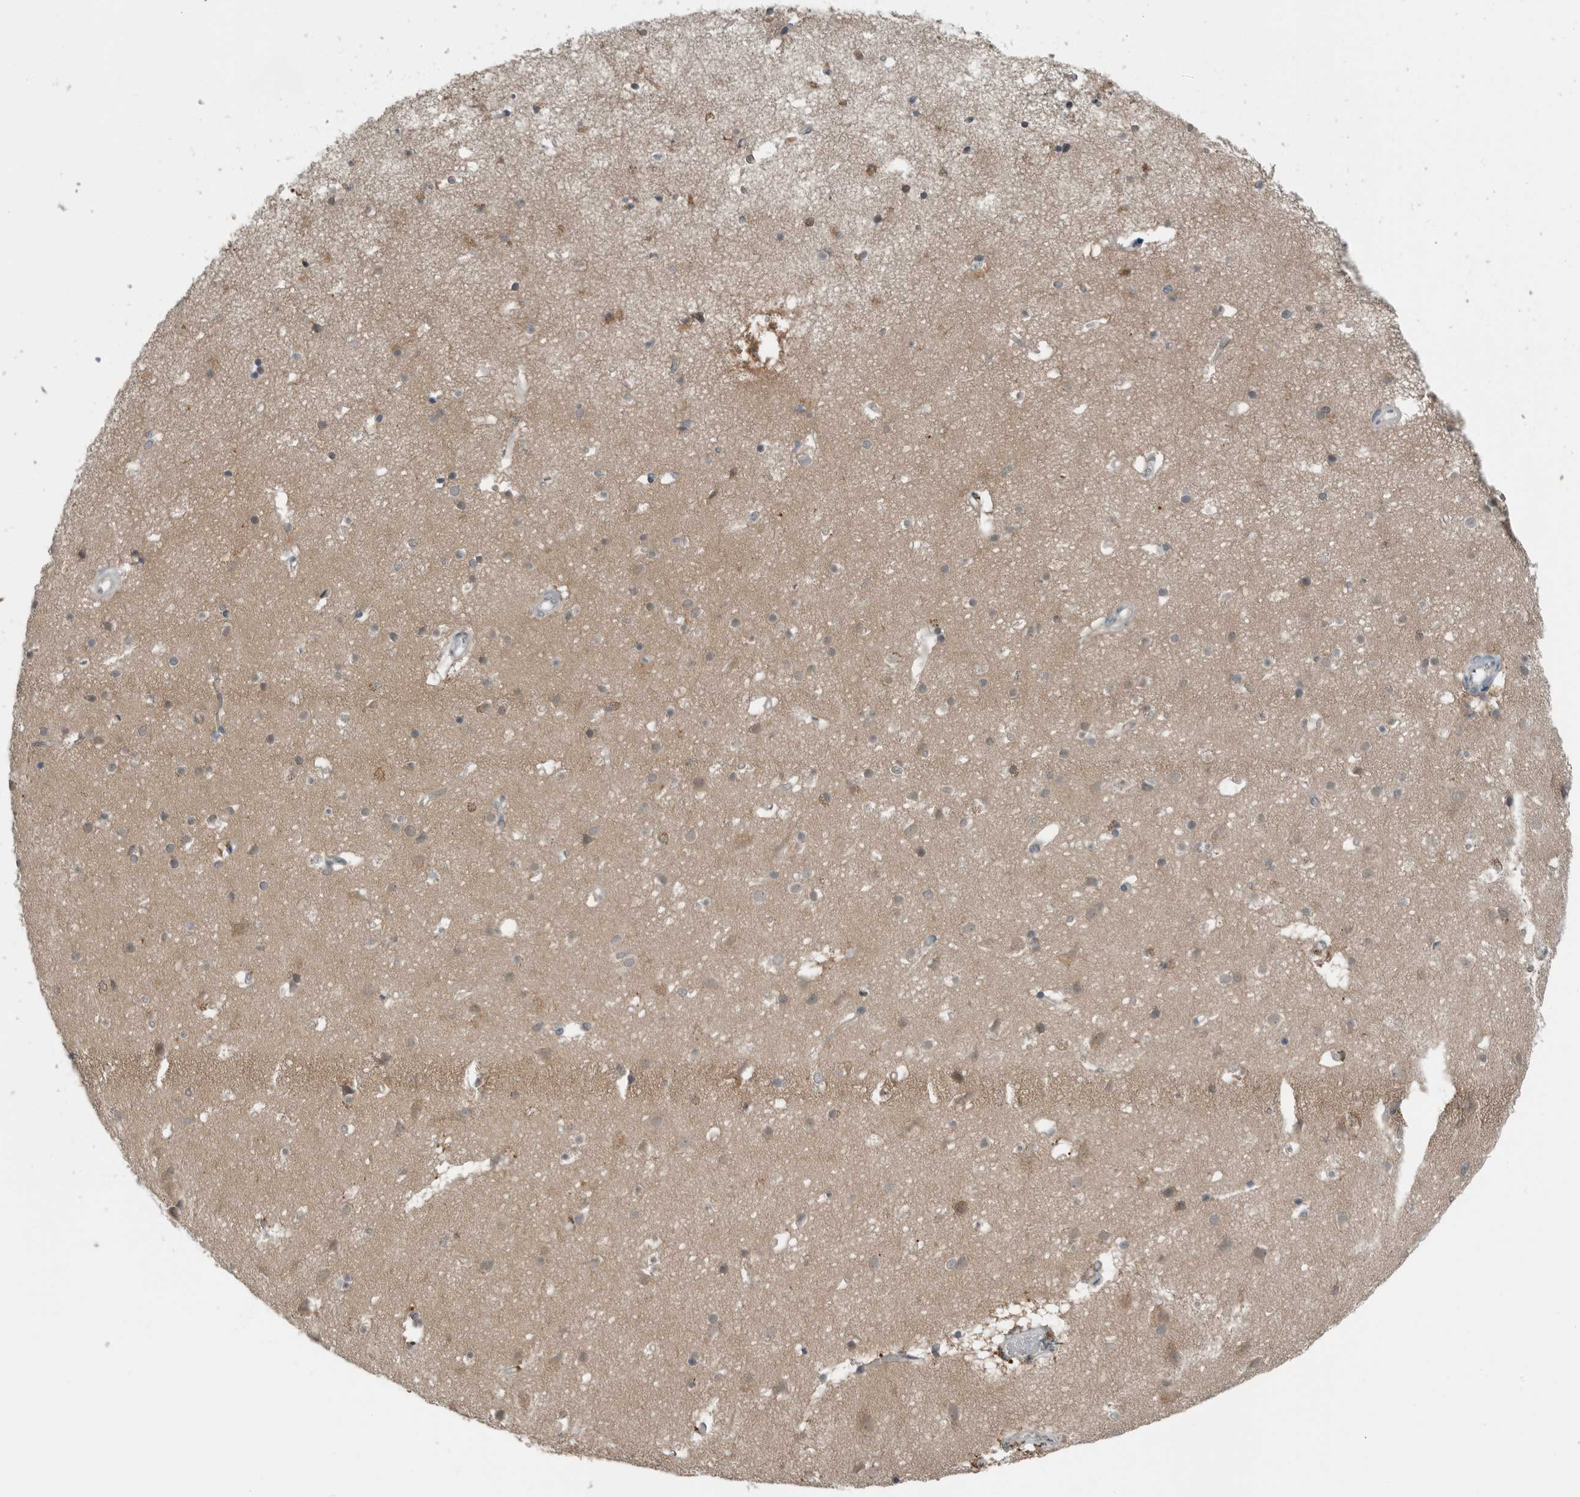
{"staining": {"intensity": "negative", "quantity": "none", "location": "none"}, "tissue": "cerebral cortex", "cell_type": "Endothelial cells", "image_type": "normal", "snomed": [{"axis": "morphology", "description": "Normal tissue, NOS"}, {"axis": "topography", "description": "Cerebral cortex"}], "caption": "Image shows no protein positivity in endothelial cells of benign cerebral cortex. Nuclei are stained in blue.", "gene": "ENSG00000286112", "patient": {"sex": "male", "age": 54}}